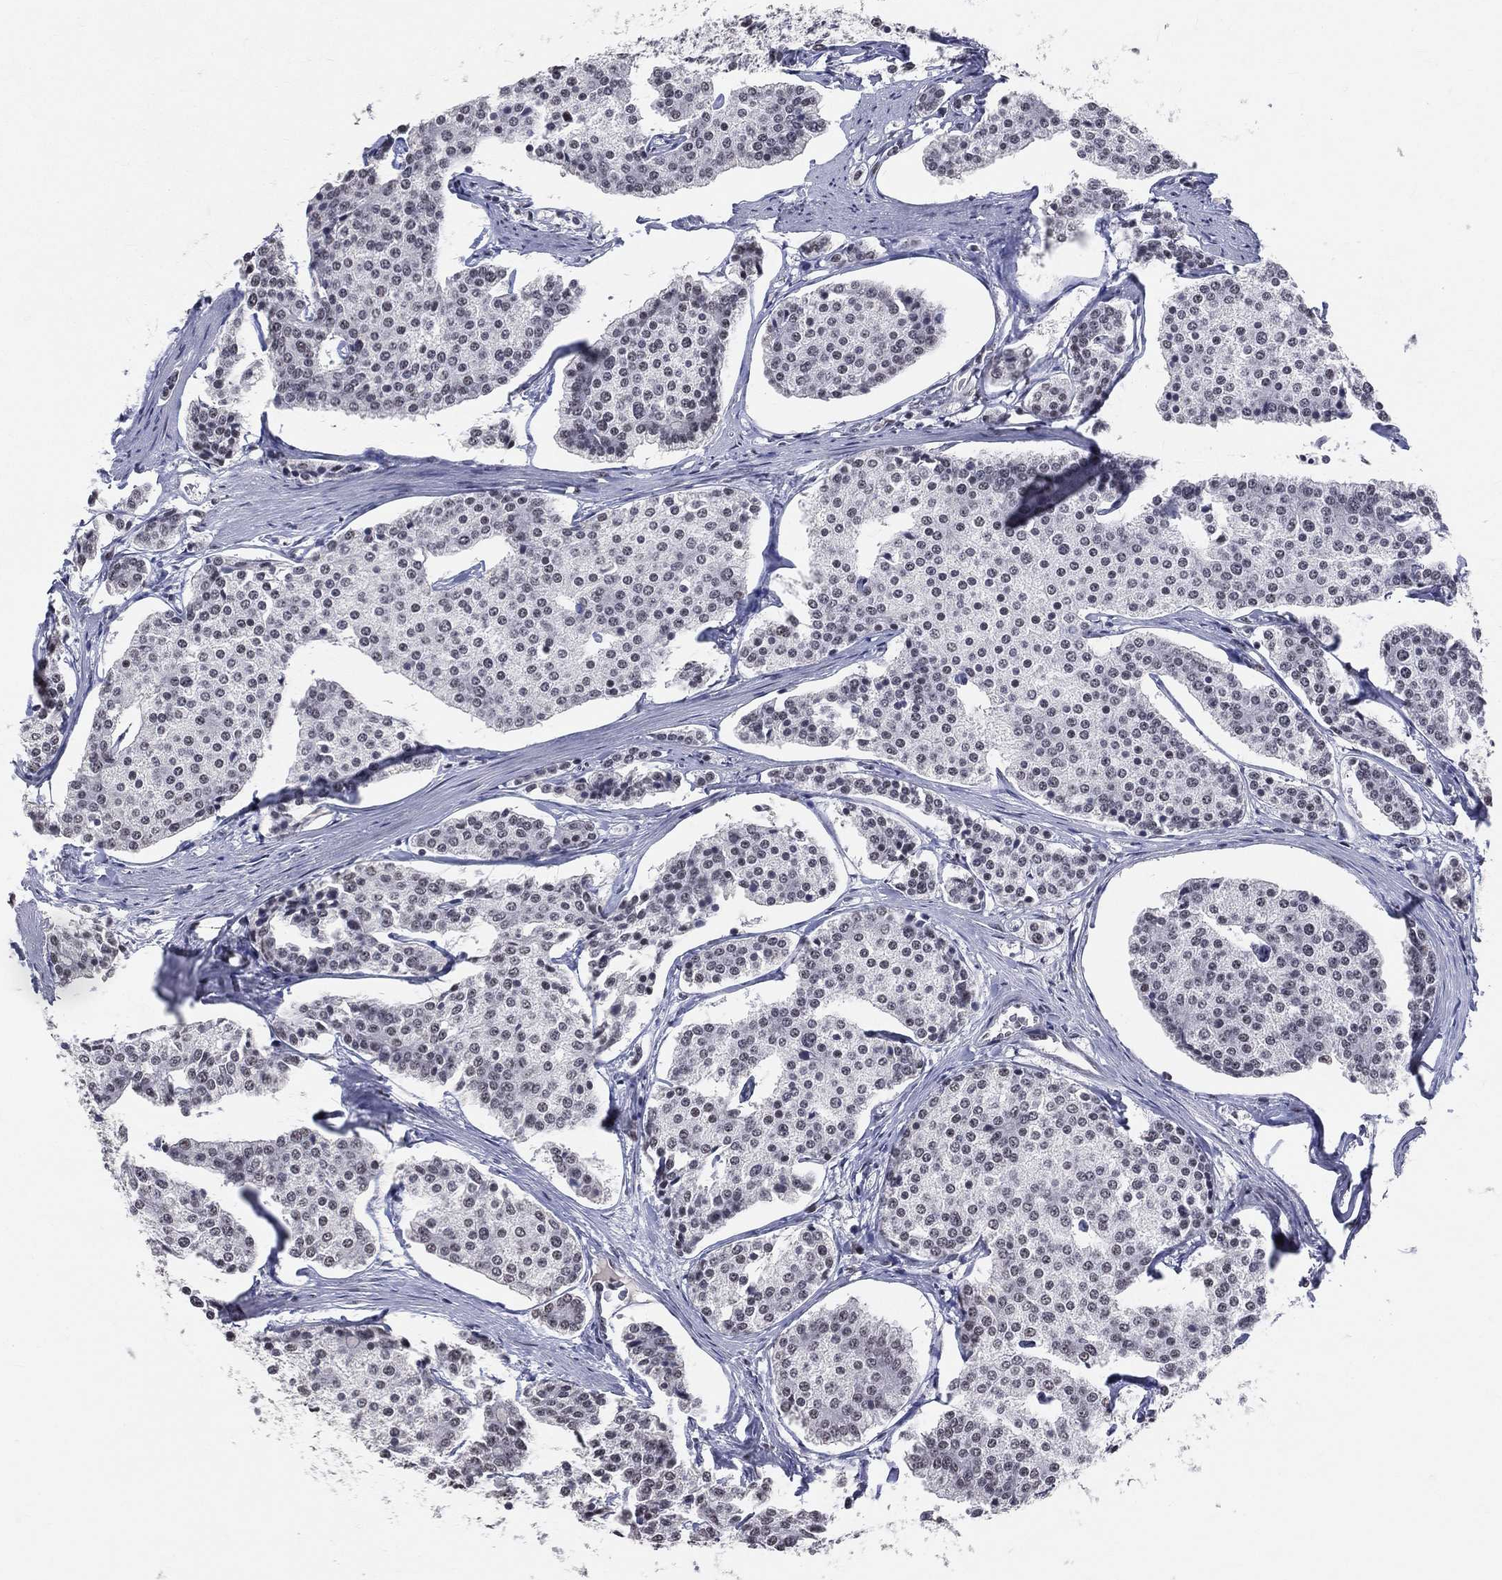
{"staining": {"intensity": "negative", "quantity": "none", "location": "none"}, "tissue": "carcinoid", "cell_type": "Tumor cells", "image_type": "cancer", "snomed": [{"axis": "morphology", "description": "Carcinoid, malignant, NOS"}, {"axis": "topography", "description": "Small intestine"}], "caption": "IHC of human carcinoid (malignant) demonstrates no staining in tumor cells.", "gene": "CDK7", "patient": {"sex": "female", "age": 65}}